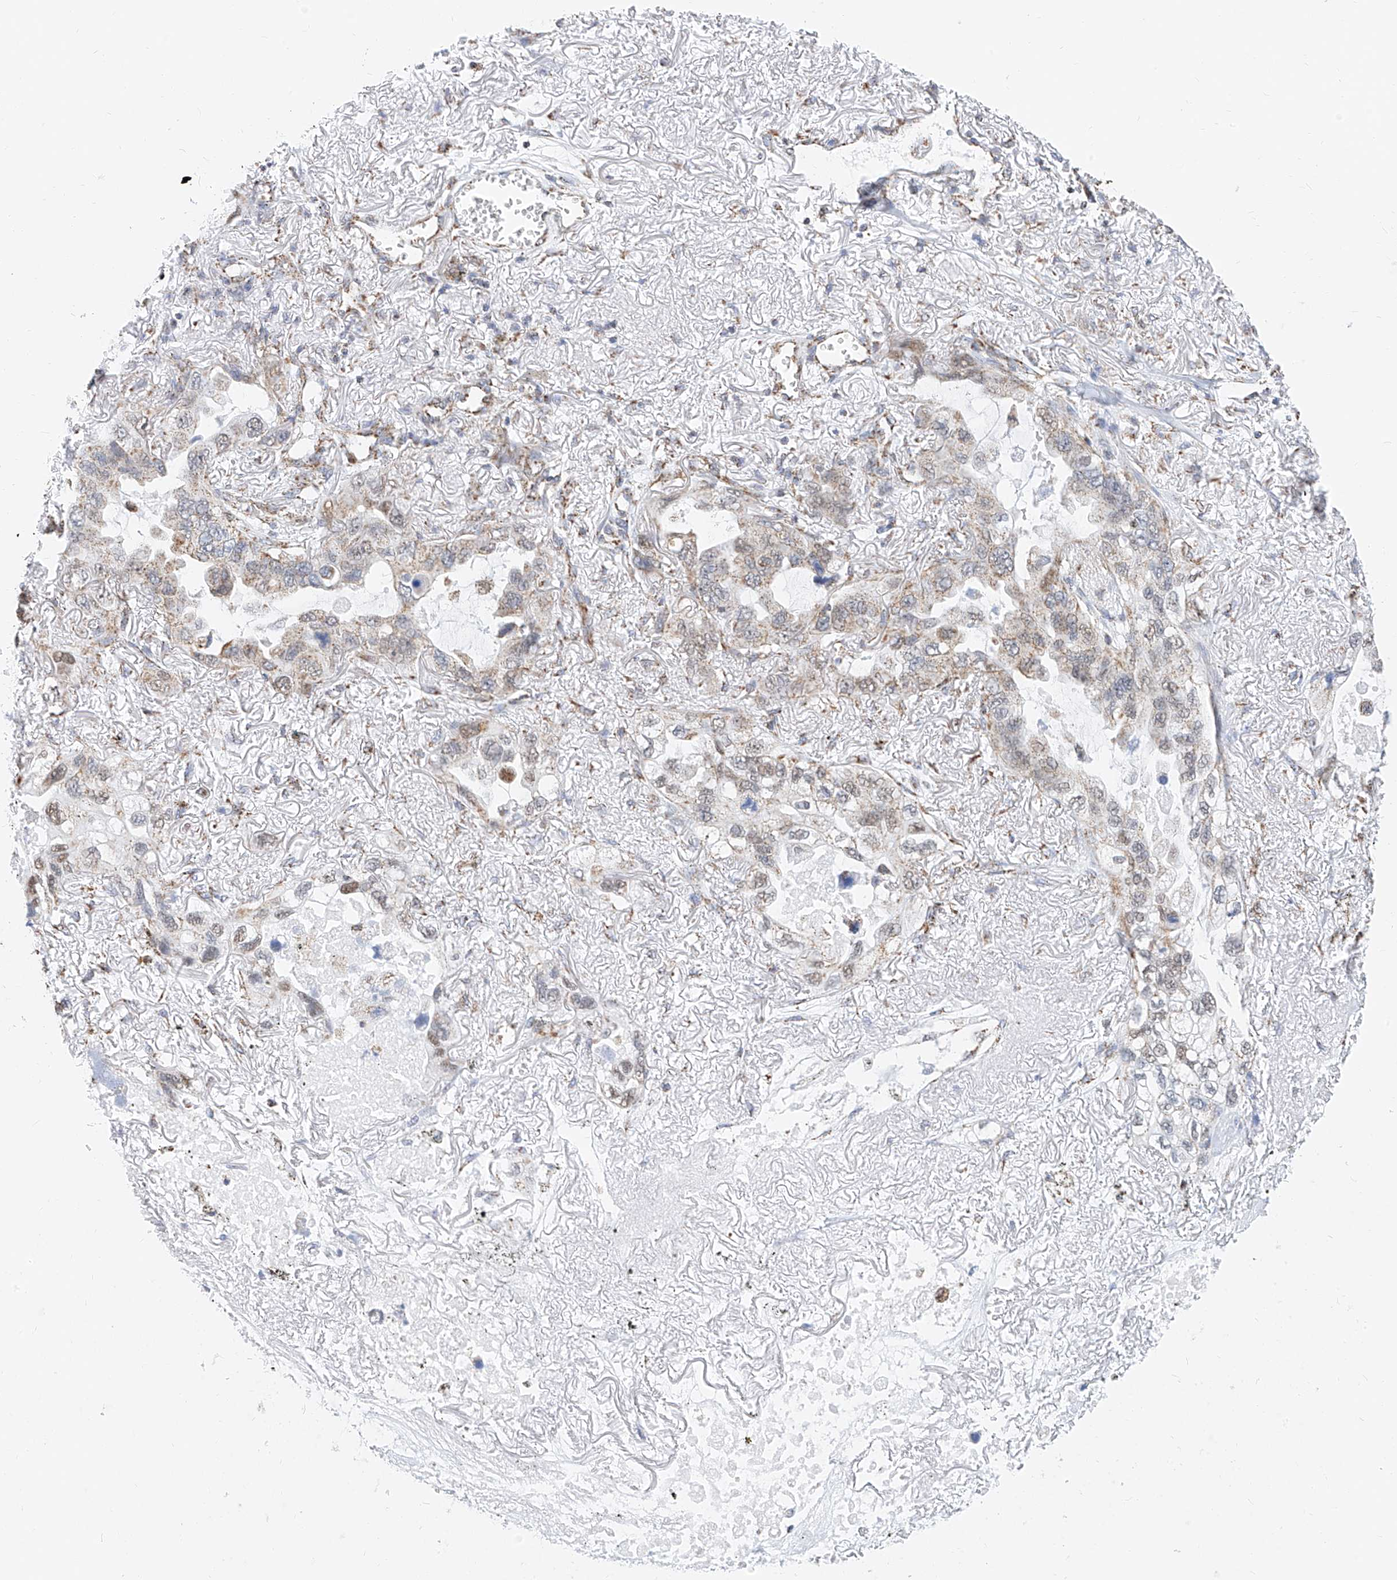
{"staining": {"intensity": "weak", "quantity": "25%-75%", "location": "cytoplasmic/membranous"}, "tissue": "lung cancer", "cell_type": "Tumor cells", "image_type": "cancer", "snomed": [{"axis": "morphology", "description": "Squamous cell carcinoma, NOS"}, {"axis": "topography", "description": "Lung"}], "caption": "Approximately 25%-75% of tumor cells in squamous cell carcinoma (lung) show weak cytoplasmic/membranous protein staining as visualized by brown immunohistochemical staining.", "gene": "NALCN", "patient": {"sex": "female", "age": 73}}